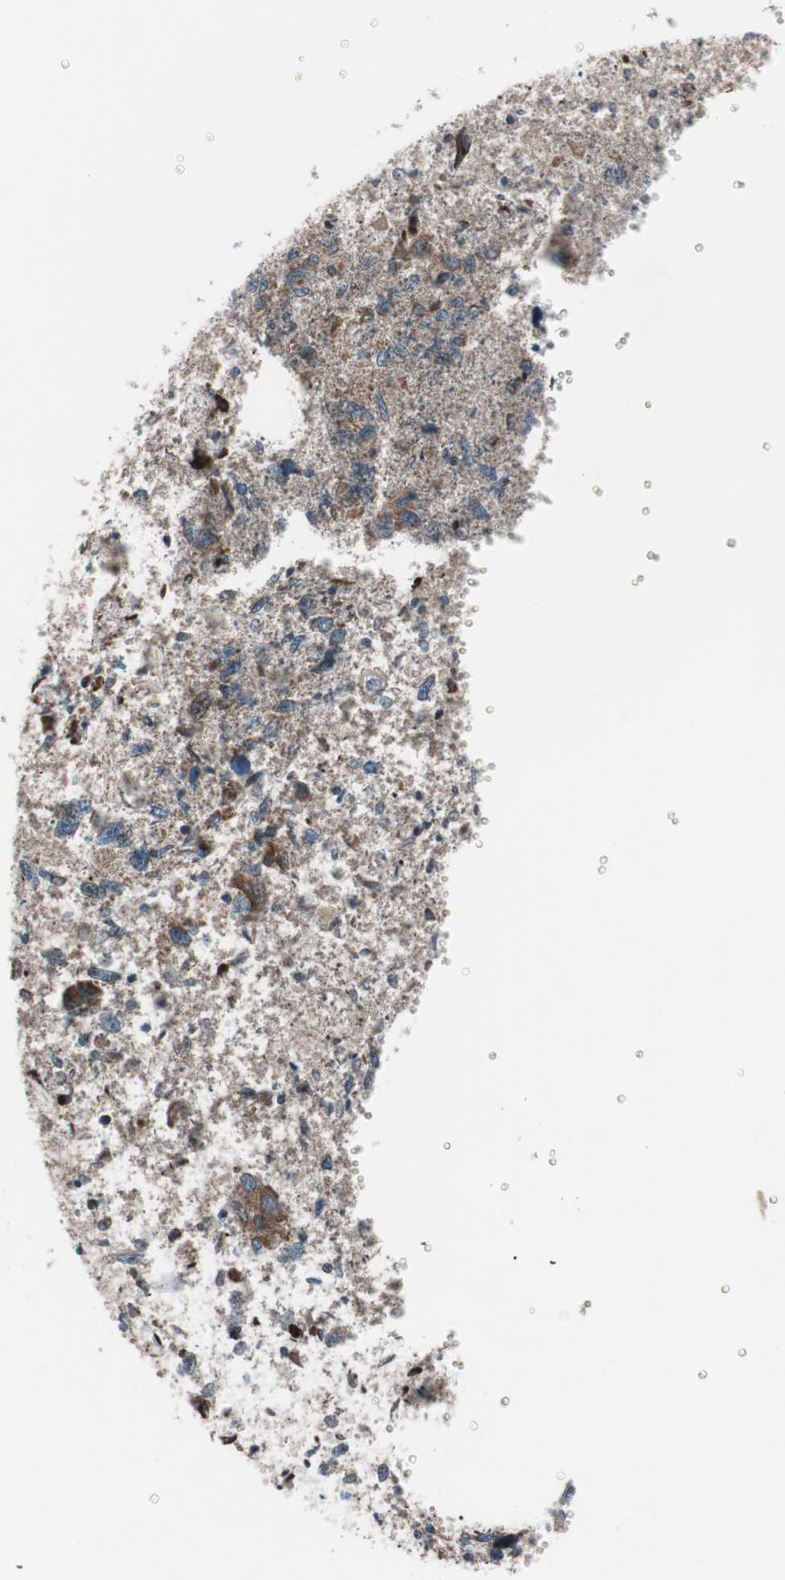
{"staining": {"intensity": "moderate", "quantity": ">75%", "location": "cytoplasmic/membranous"}, "tissue": "melanoma", "cell_type": "Tumor cells", "image_type": "cancer", "snomed": [{"axis": "morphology", "description": "Malignant melanoma, NOS"}, {"axis": "topography", "description": "Skin"}], "caption": "Melanoma tissue demonstrates moderate cytoplasmic/membranous positivity in about >75% of tumor cells, visualized by immunohistochemistry.", "gene": "CCL14", "patient": {"sex": "female", "age": 64}}